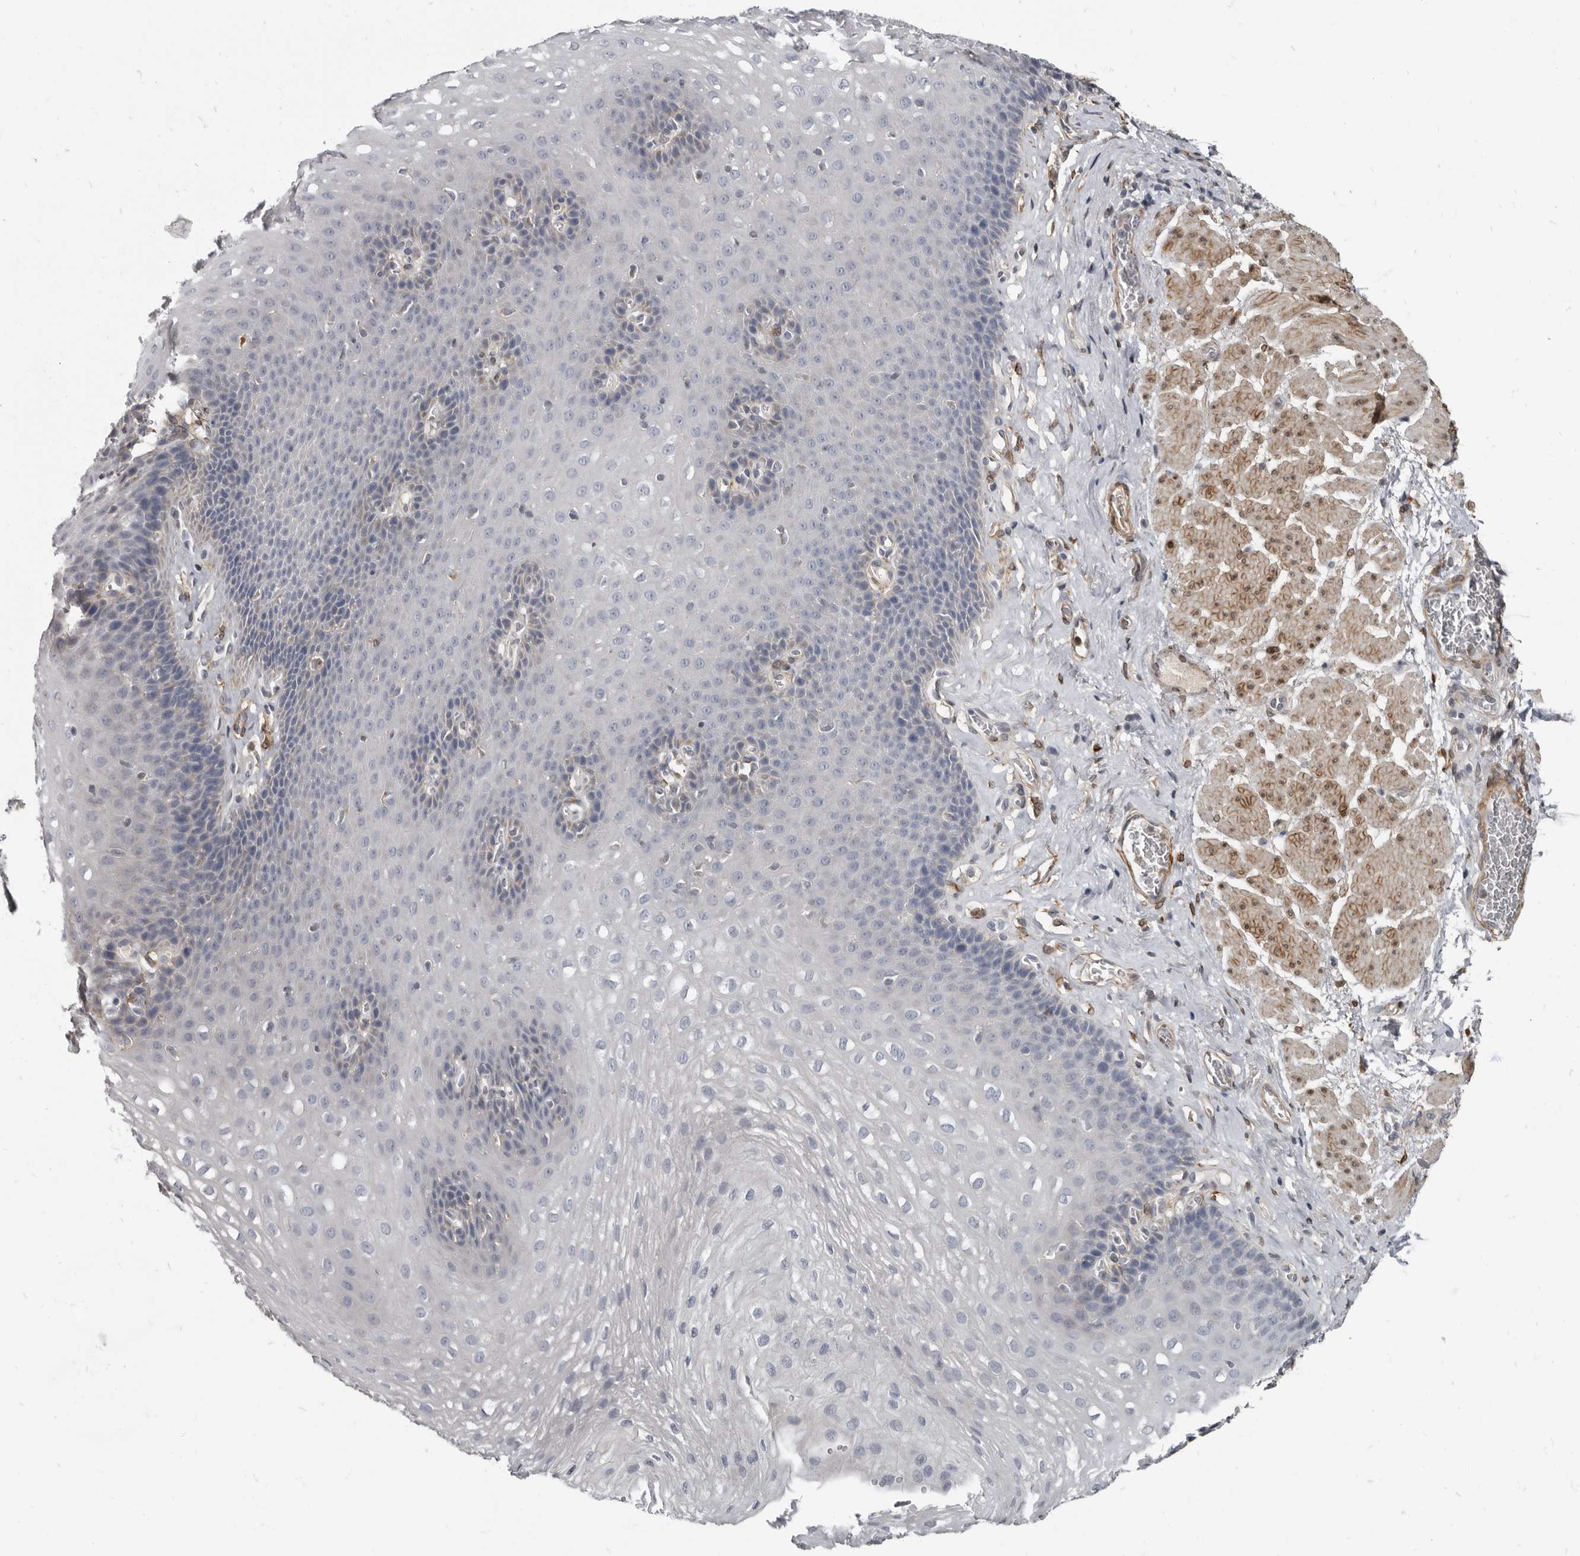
{"staining": {"intensity": "negative", "quantity": "none", "location": "none"}, "tissue": "esophagus", "cell_type": "Squamous epithelial cells", "image_type": "normal", "snomed": [{"axis": "morphology", "description": "Normal tissue, NOS"}, {"axis": "topography", "description": "Esophagus"}], "caption": "Human esophagus stained for a protein using IHC demonstrates no positivity in squamous epithelial cells.", "gene": "MRGPRF", "patient": {"sex": "female", "age": 66}}